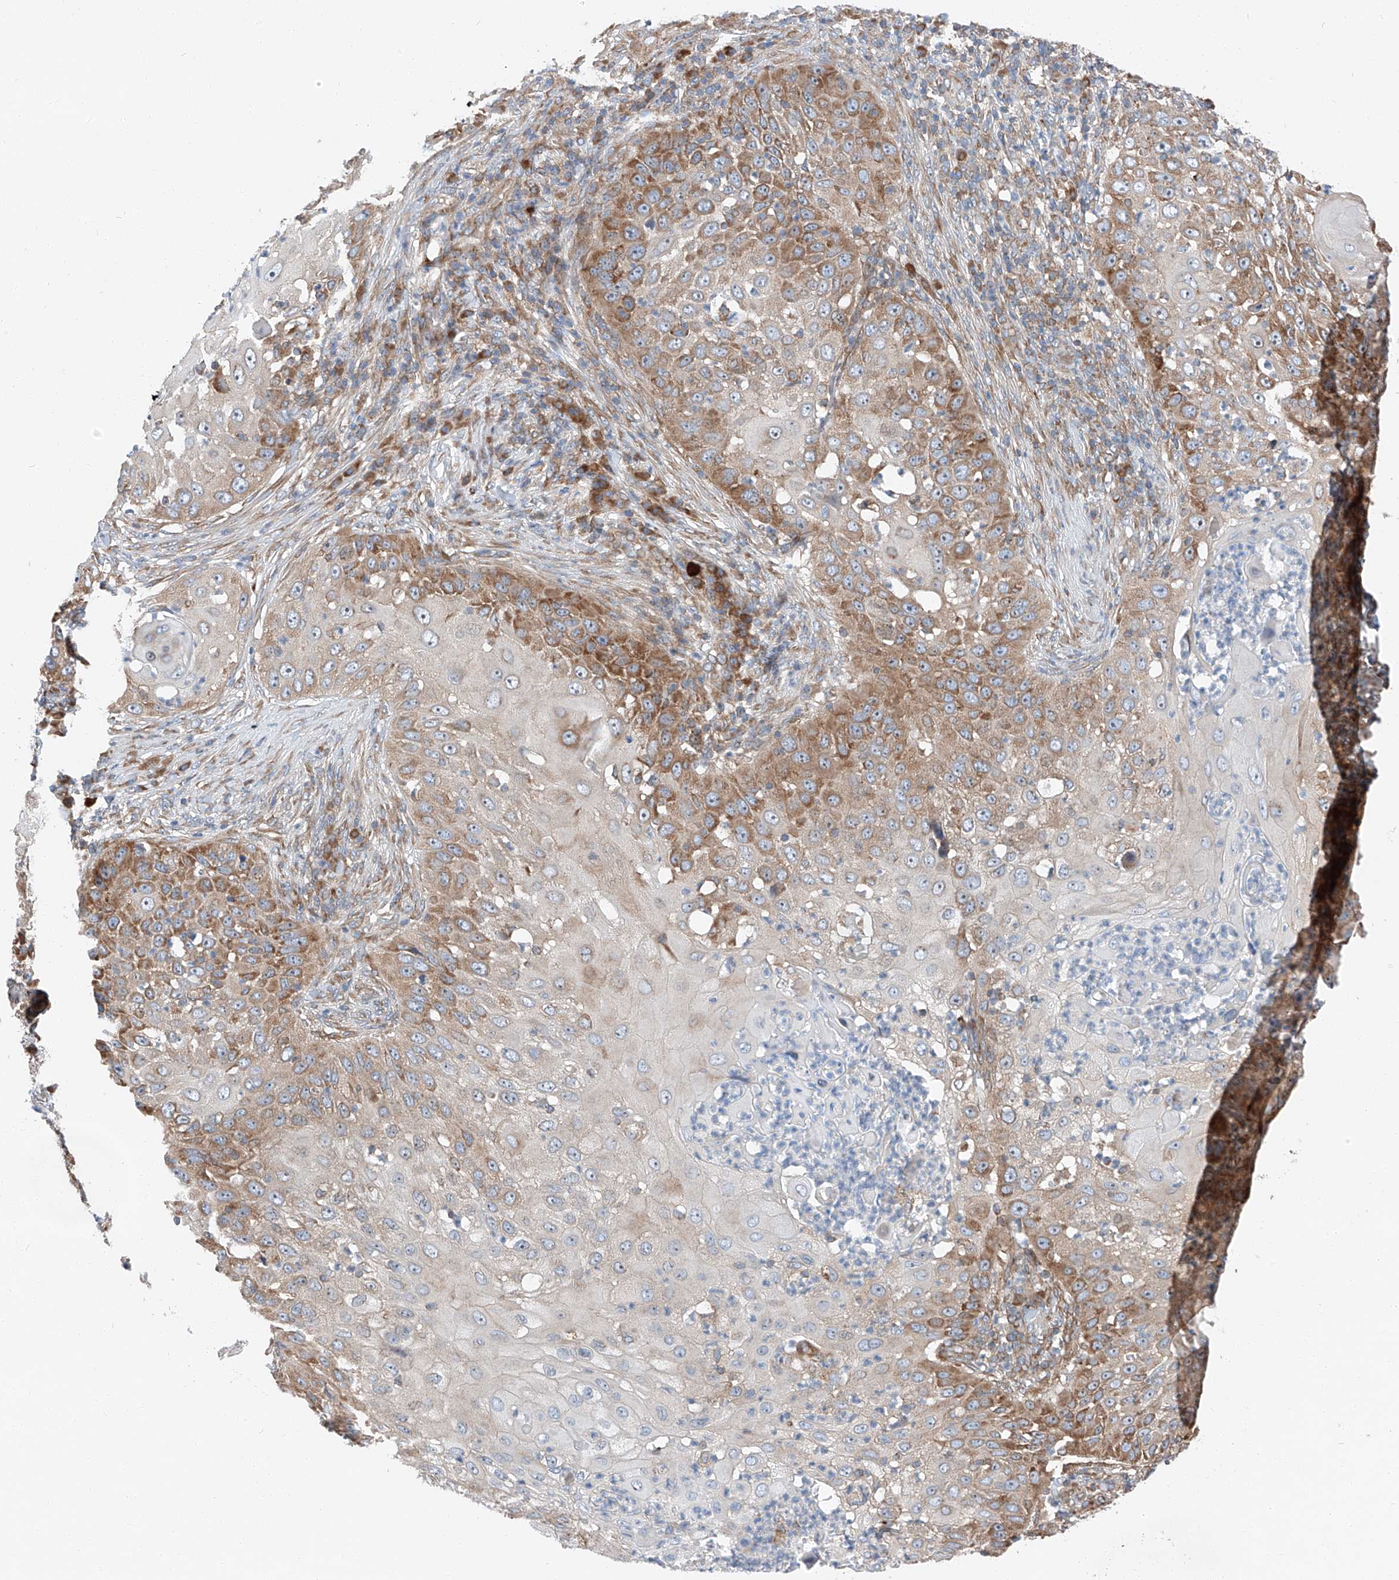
{"staining": {"intensity": "strong", "quantity": "25%-75%", "location": "cytoplasmic/membranous"}, "tissue": "skin cancer", "cell_type": "Tumor cells", "image_type": "cancer", "snomed": [{"axis": "morphology", "description": "Squamous cell carcinoma, NOS"}, {"axis": "topography", "description": "Skin"}], "caption": "A brown stain shows strong cytoplasmic/membranous positivity of a protein in human squamous cell carcinoma (skin) tumor cells. (DAB (3,3'-diaminobenzidine) IHC with brightfield microscopy, high magnification).", "gene": "ZC3H15", "patient": {"sex": "female", "age": 44}}